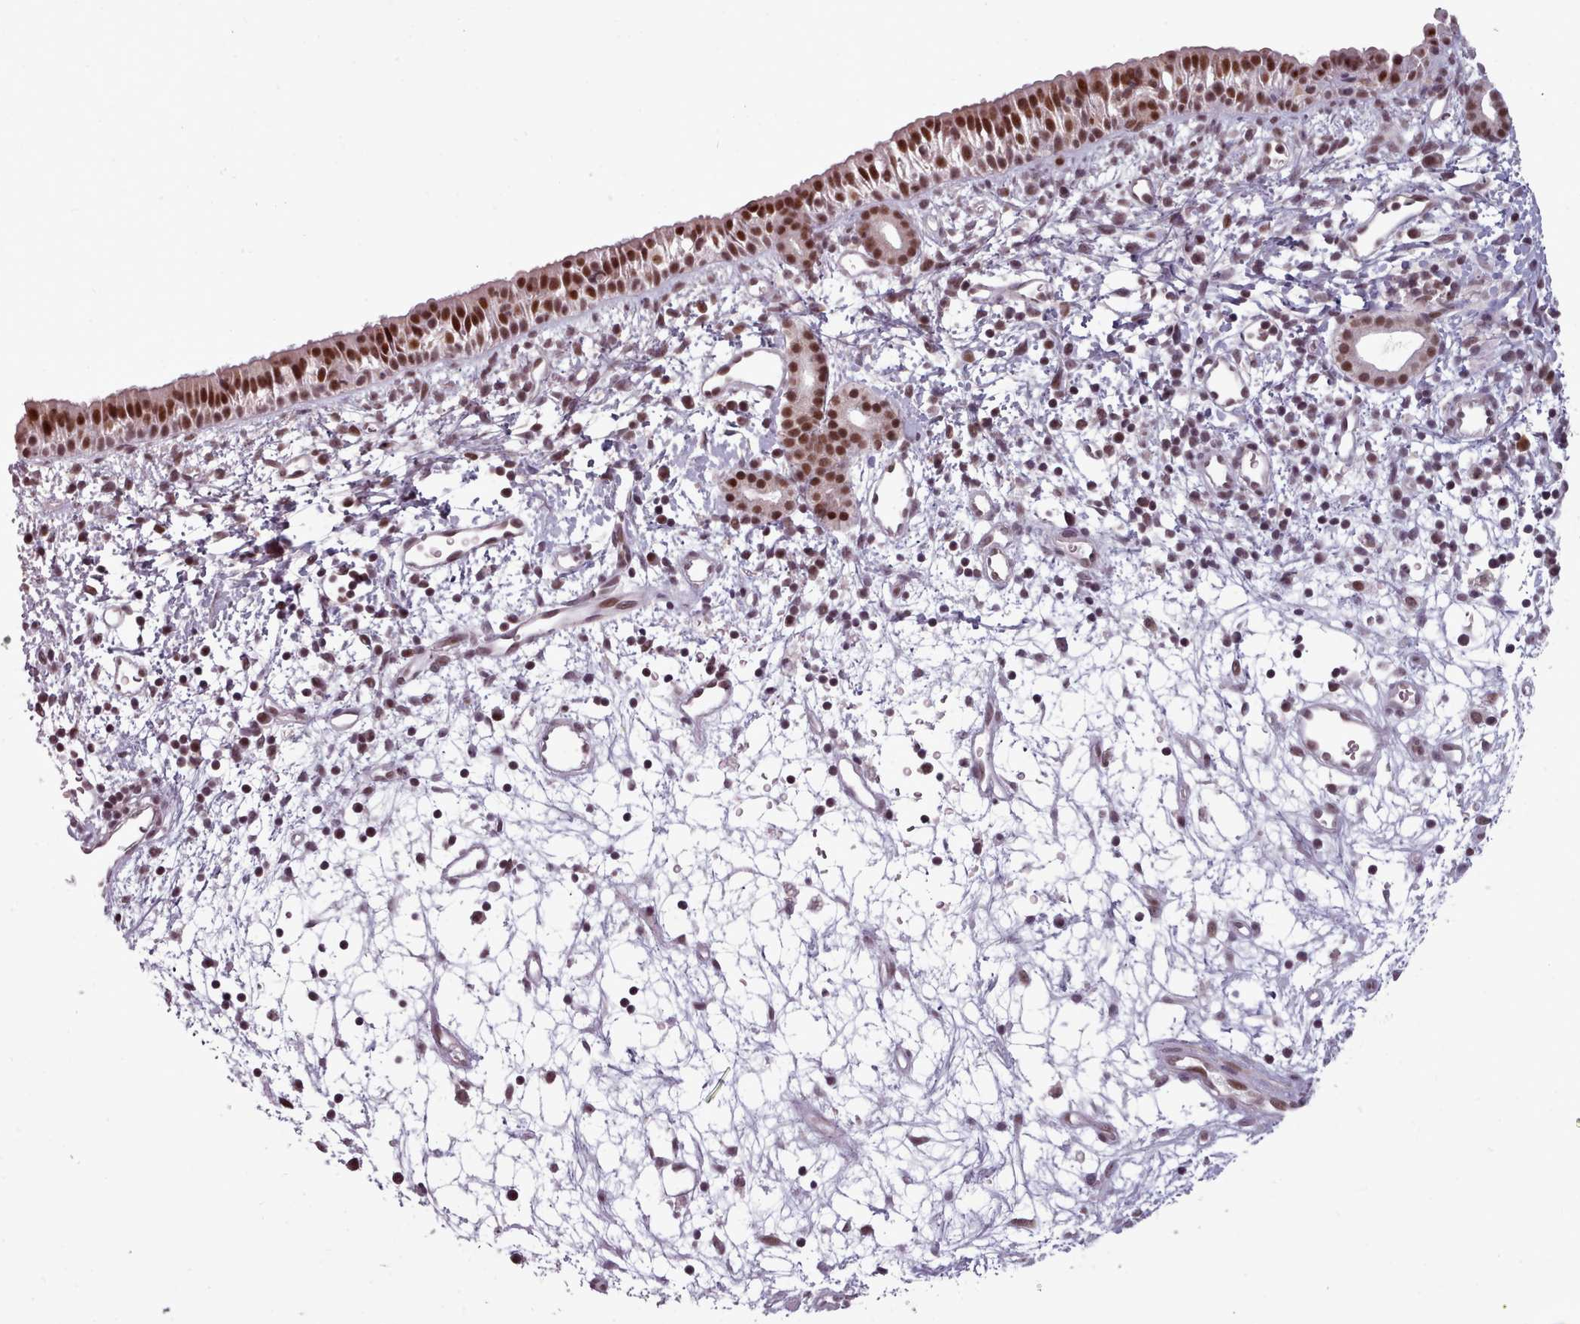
{"staining": {"intensity": "strong", "quantity": ">75%", "location": "nuclear"}, "tissue": "nasopharynx", "cell_type": "Respiratory epithelial cells", "image_type": "normal", "snomed": [{"axis": "morphology", "description": "Normal tissue, NOS"}, {"axis": "topography", "description": "Nasopharynx"}], "caption": "A high-resolution photomicrograph shows immunohistochemistry (IHC) staining of benign nasopharynx, which demonstrates strong nuclear expression in approximately >75% of respiratory epithelial cells.", "gene": "SRSF9", "patient": {"sex": "male", "age": 22}}